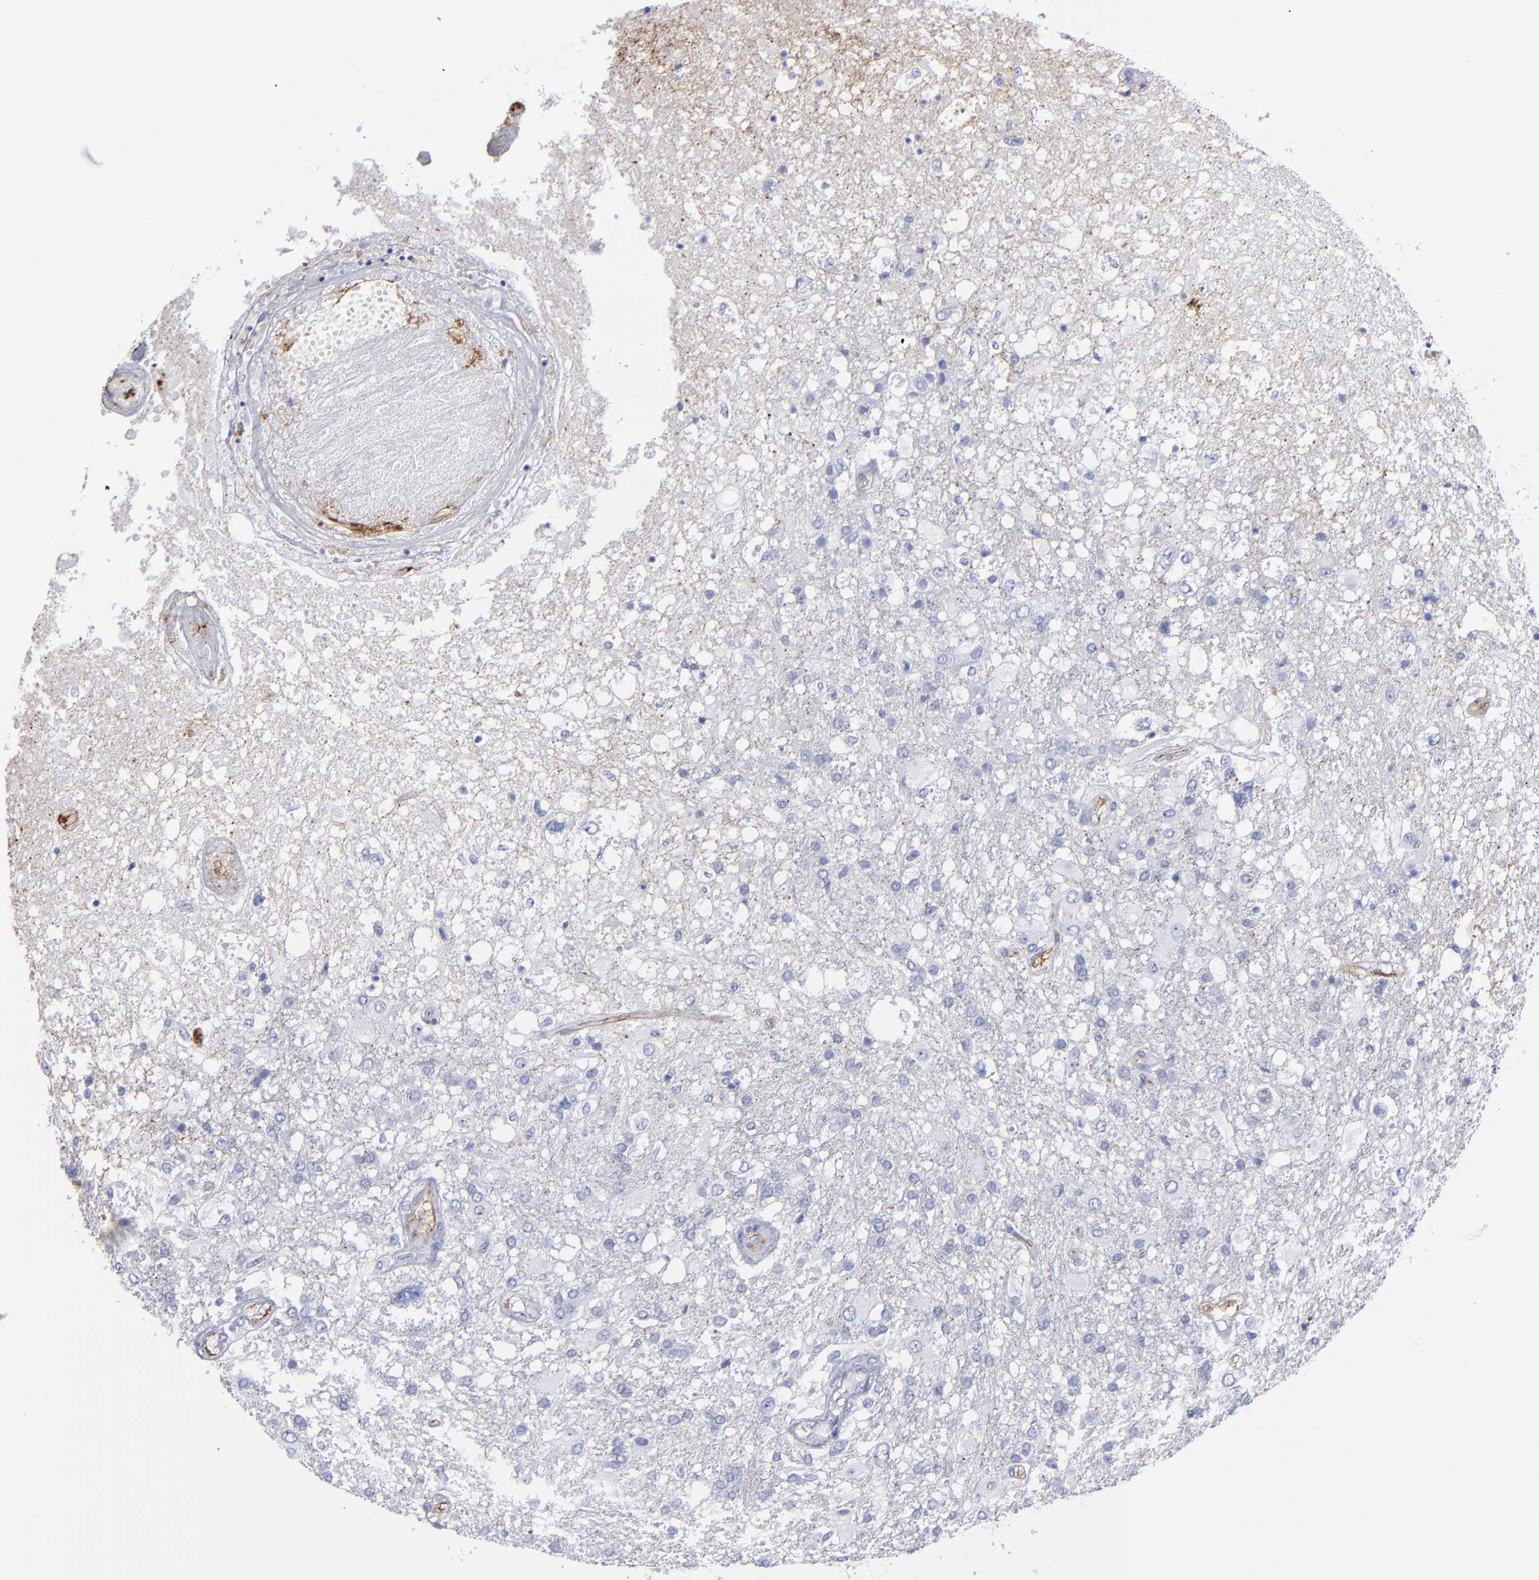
{"staining": {"intensity": "negative", "quantity": "none", "location": "none"}, "tissue": "glioma", "cell_type": "Tumor cells", "image_type": "cancer", "snomed": [{"axis": "morphology", "description": "Glioma, malignant, High grade"}, {"axis": "topography", "description": "Cerebral cortex"}], "caption": "Tumor cells are negative for protein expression in human glioma.", "gene": "TM4SF1", "patient": {"sex": "male", "age": 79}}